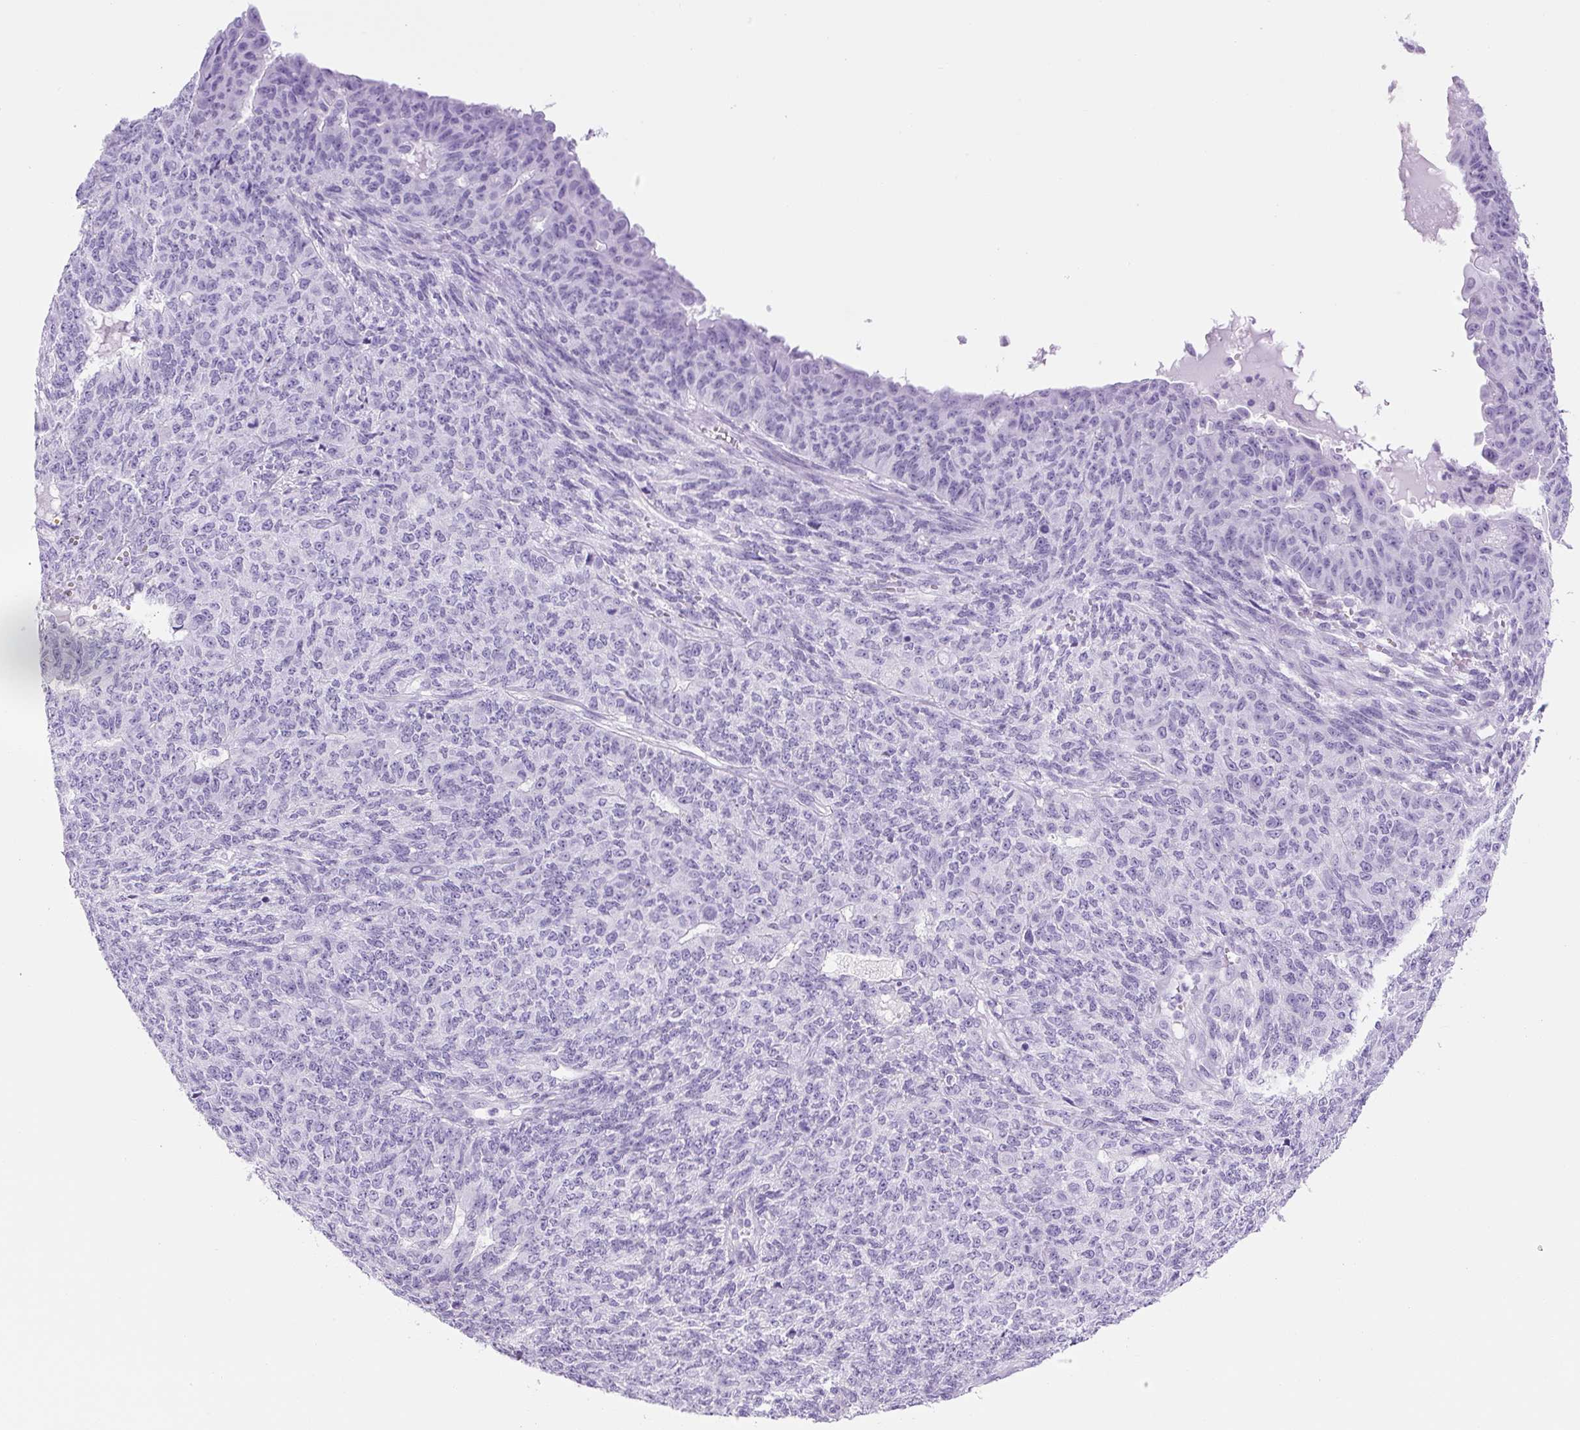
{"staining": {"intensity": "negative", "quantity": "none", "location": "none"}, "tissue": "endometrial cancer", "cell_type": "Tumor cells", "image_type": "cancer", "snomed": [{"axis": "morphology", "description": "Adenocarcinoma, NOS"}, {"axis": "topography", "description": "Endometrium"}], "caption": "IHC image of neoplastic tissue: endometrial adenocarcinoma stained with DAB (3,3'-diaminobenzidine) exhibits no significant protein expression in tumor cells. (Brightfield microscopy of DAB immunohistochemistry at high magnification).", "gene": "TMEM151B", "patient": {"sex": "female", "age": 32}}